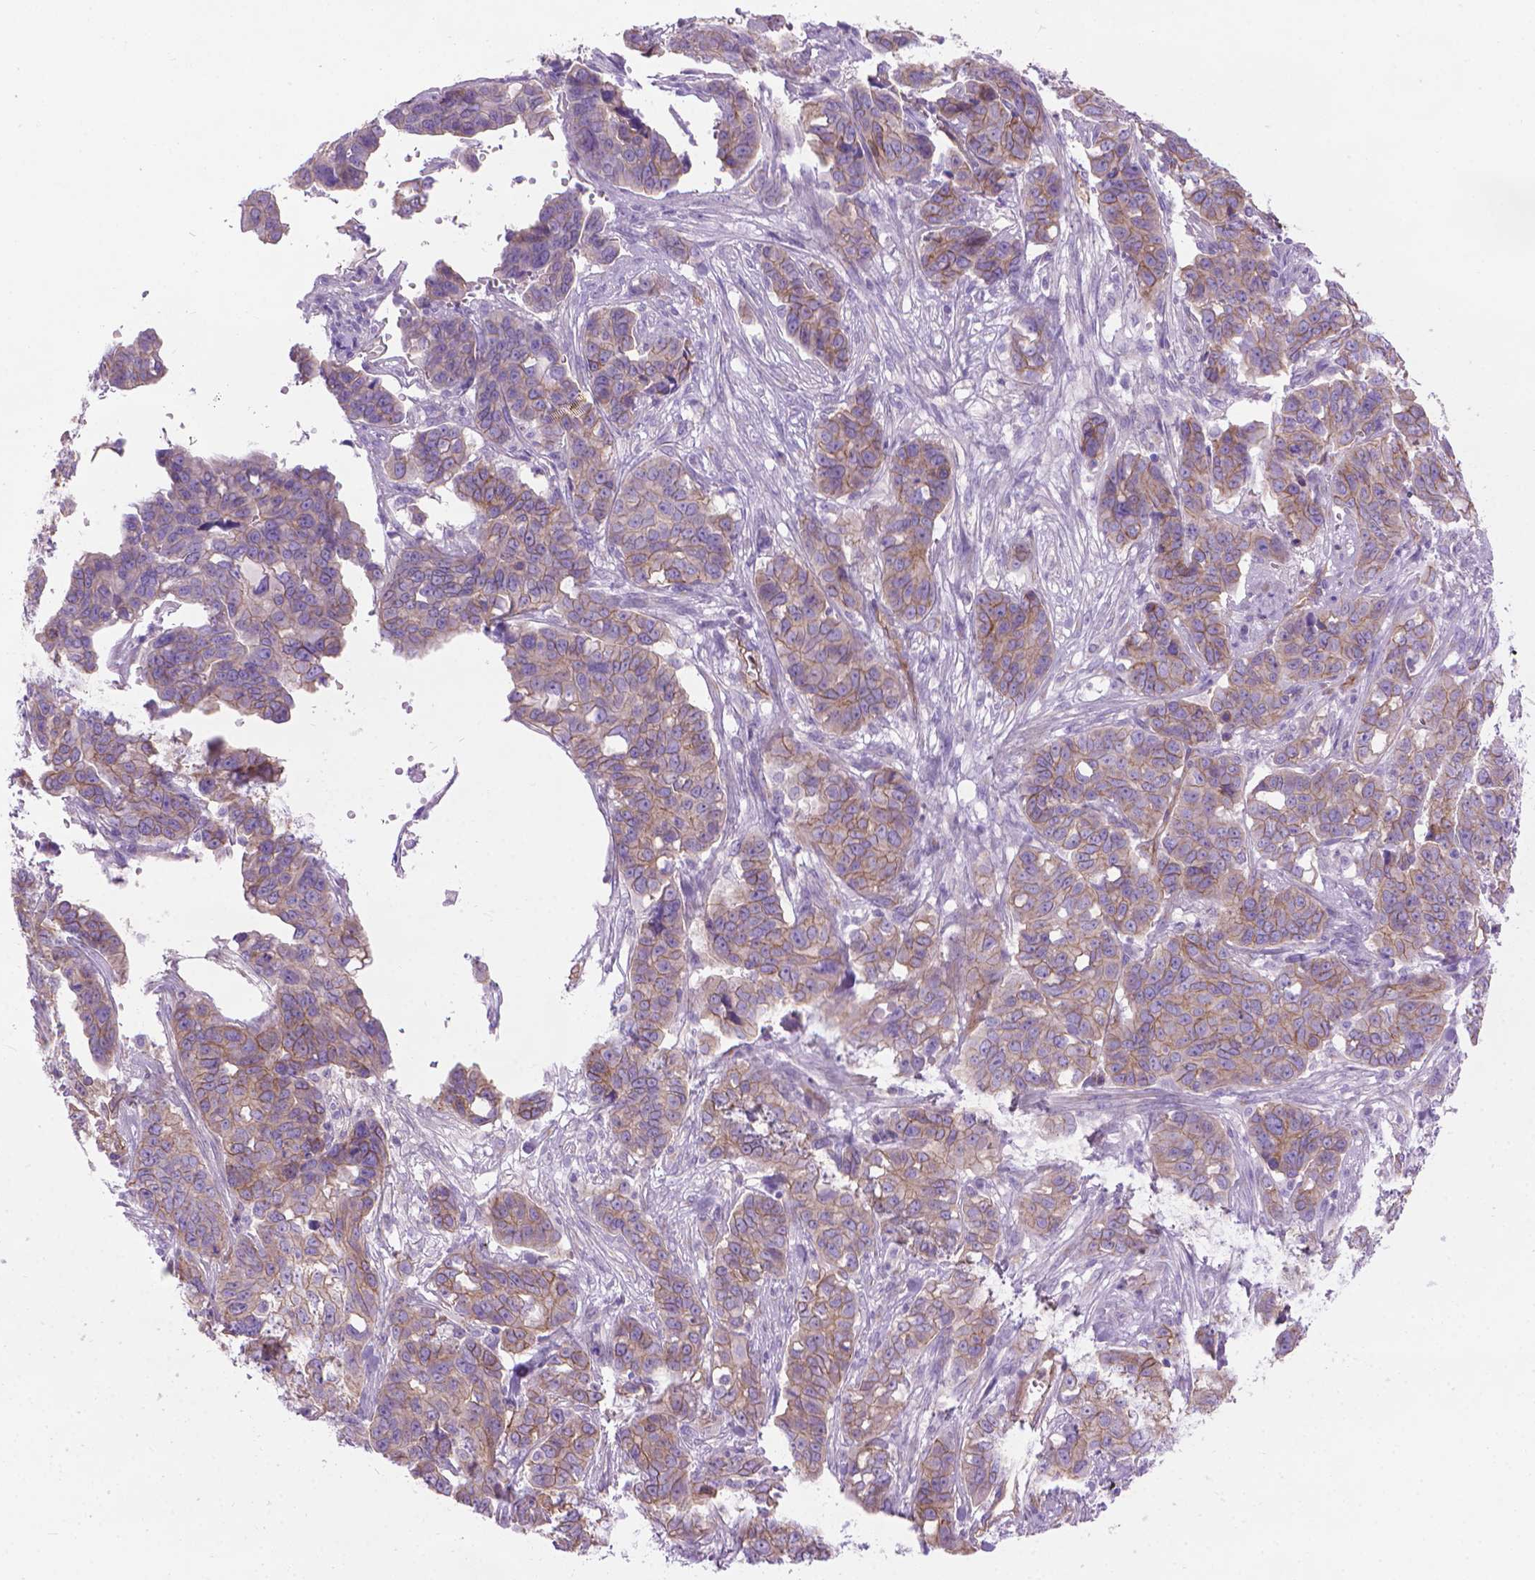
{"staining": {"intensity": "weak", "quantity": ">75%", "location": "cytoplasmic/membranous"}, "tissue": "ovarian cancer", "cell_type": "Tumor cells", "image_type": "cancer", "snomed": [{"axis": "morphology", "description": "Carcinoma, endometroid"}, {"axis": "topography", "description": "Ovary"}], "caption": "Tumor cells exhibit low levels of weak cytoplasmic/membranous staining in about >75% of cells in endometroid carcinoma (ovarian). The staining is performed using DAB (3,3'-diaminobenzidine) brown chromogen to label protein expression. The nuclei are counter-stained blue using hematoxylin.", "gene": "TENT5A", "patient": {"sex": "female", "age": 78}}